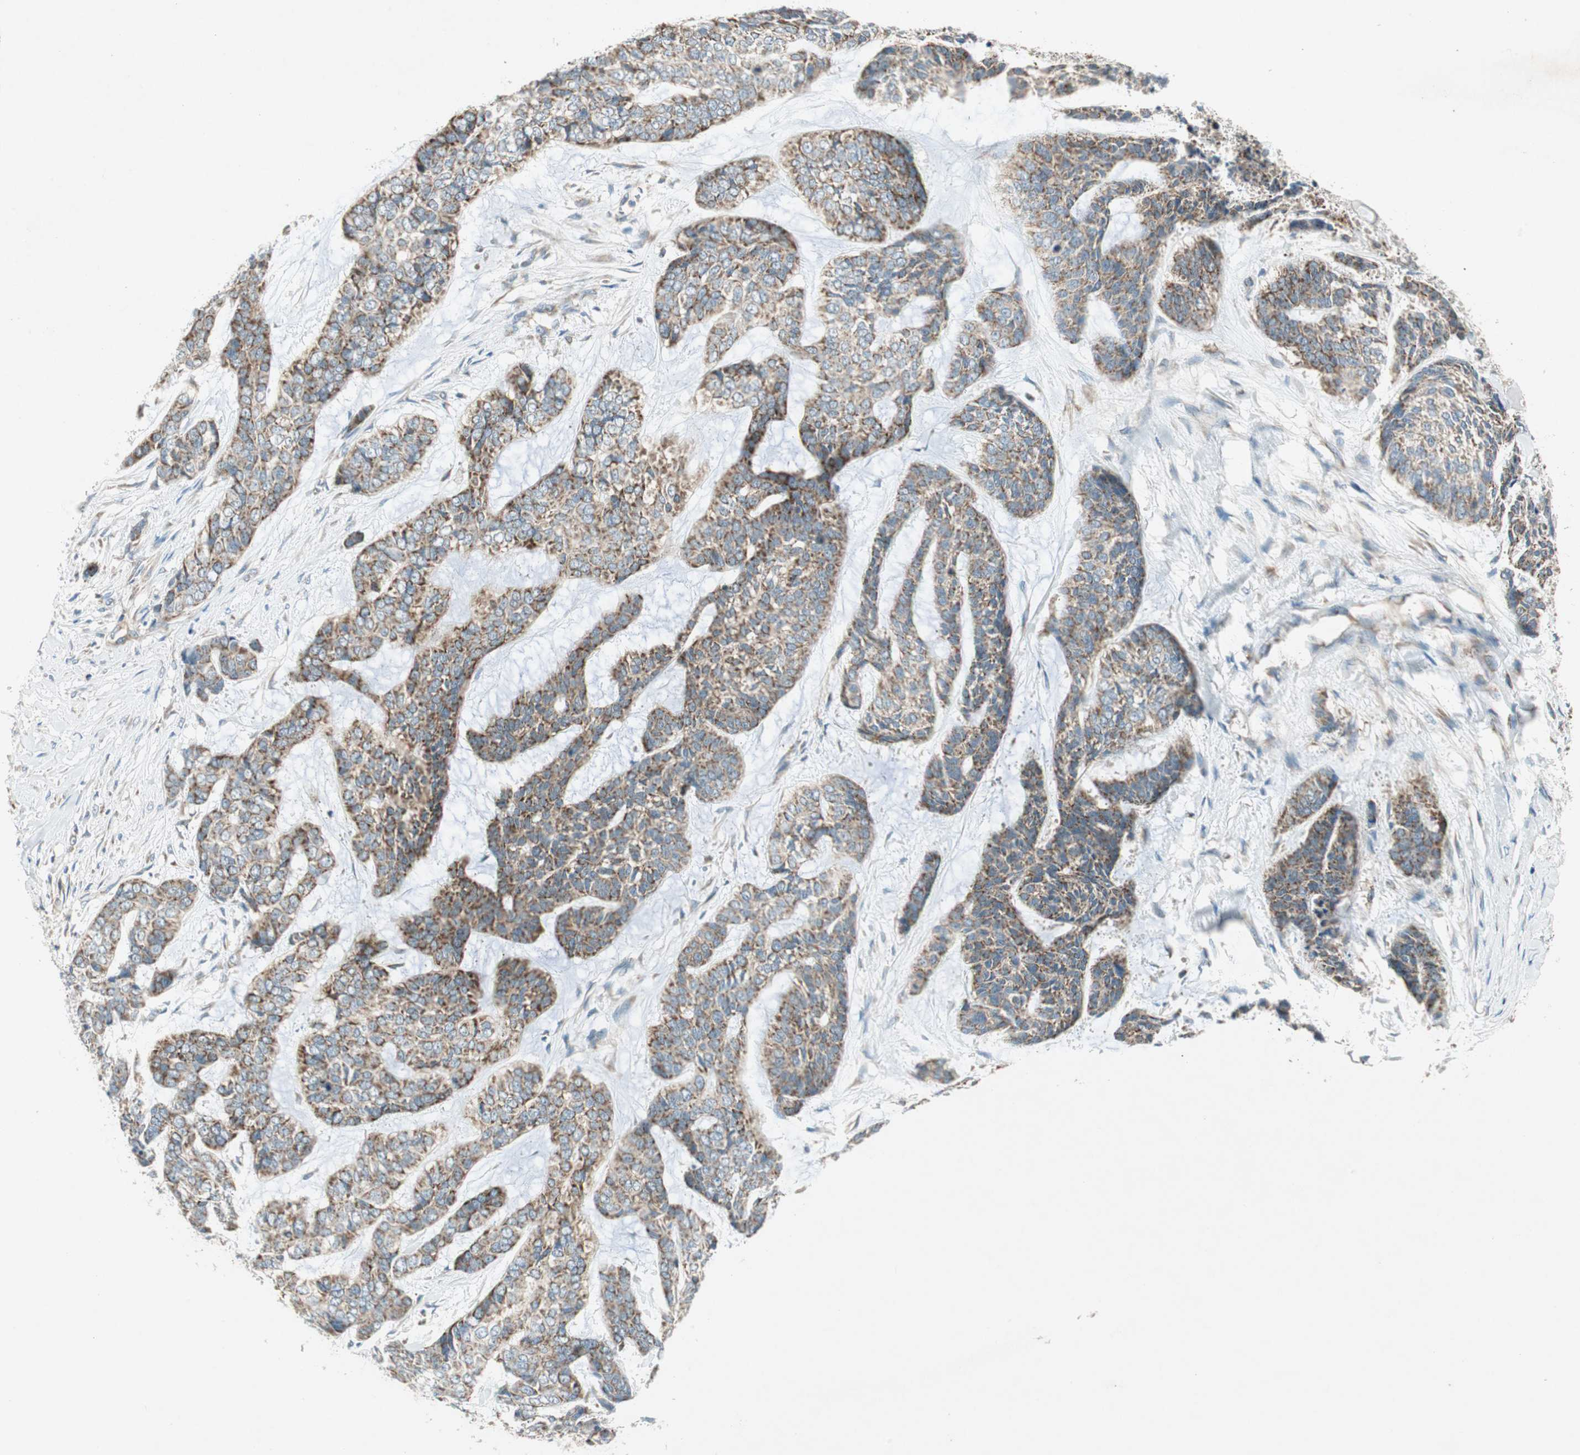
{"staining": {"intensity": "strong", "quantity": ">75%", "location": "cytoplasmic/membranous"}, "tissue": "skin cancer", "cell_type": "Tumor cells", "image_type": "cancer", "snomed": [{"axis": "morphology", "description": "Basal cell carcinoma"}, {"axis": "topography", "description": "Skin"}], "caption": "A brown stain highlights strong cytoplasmic/membranous staining of a protein in skin basal cell carcinoma tumor cells. (Brightfield microscopy of DAB IHC at high magnification).", "gene": "CHADL", "patient": {"sex": "female", "age": 64}}